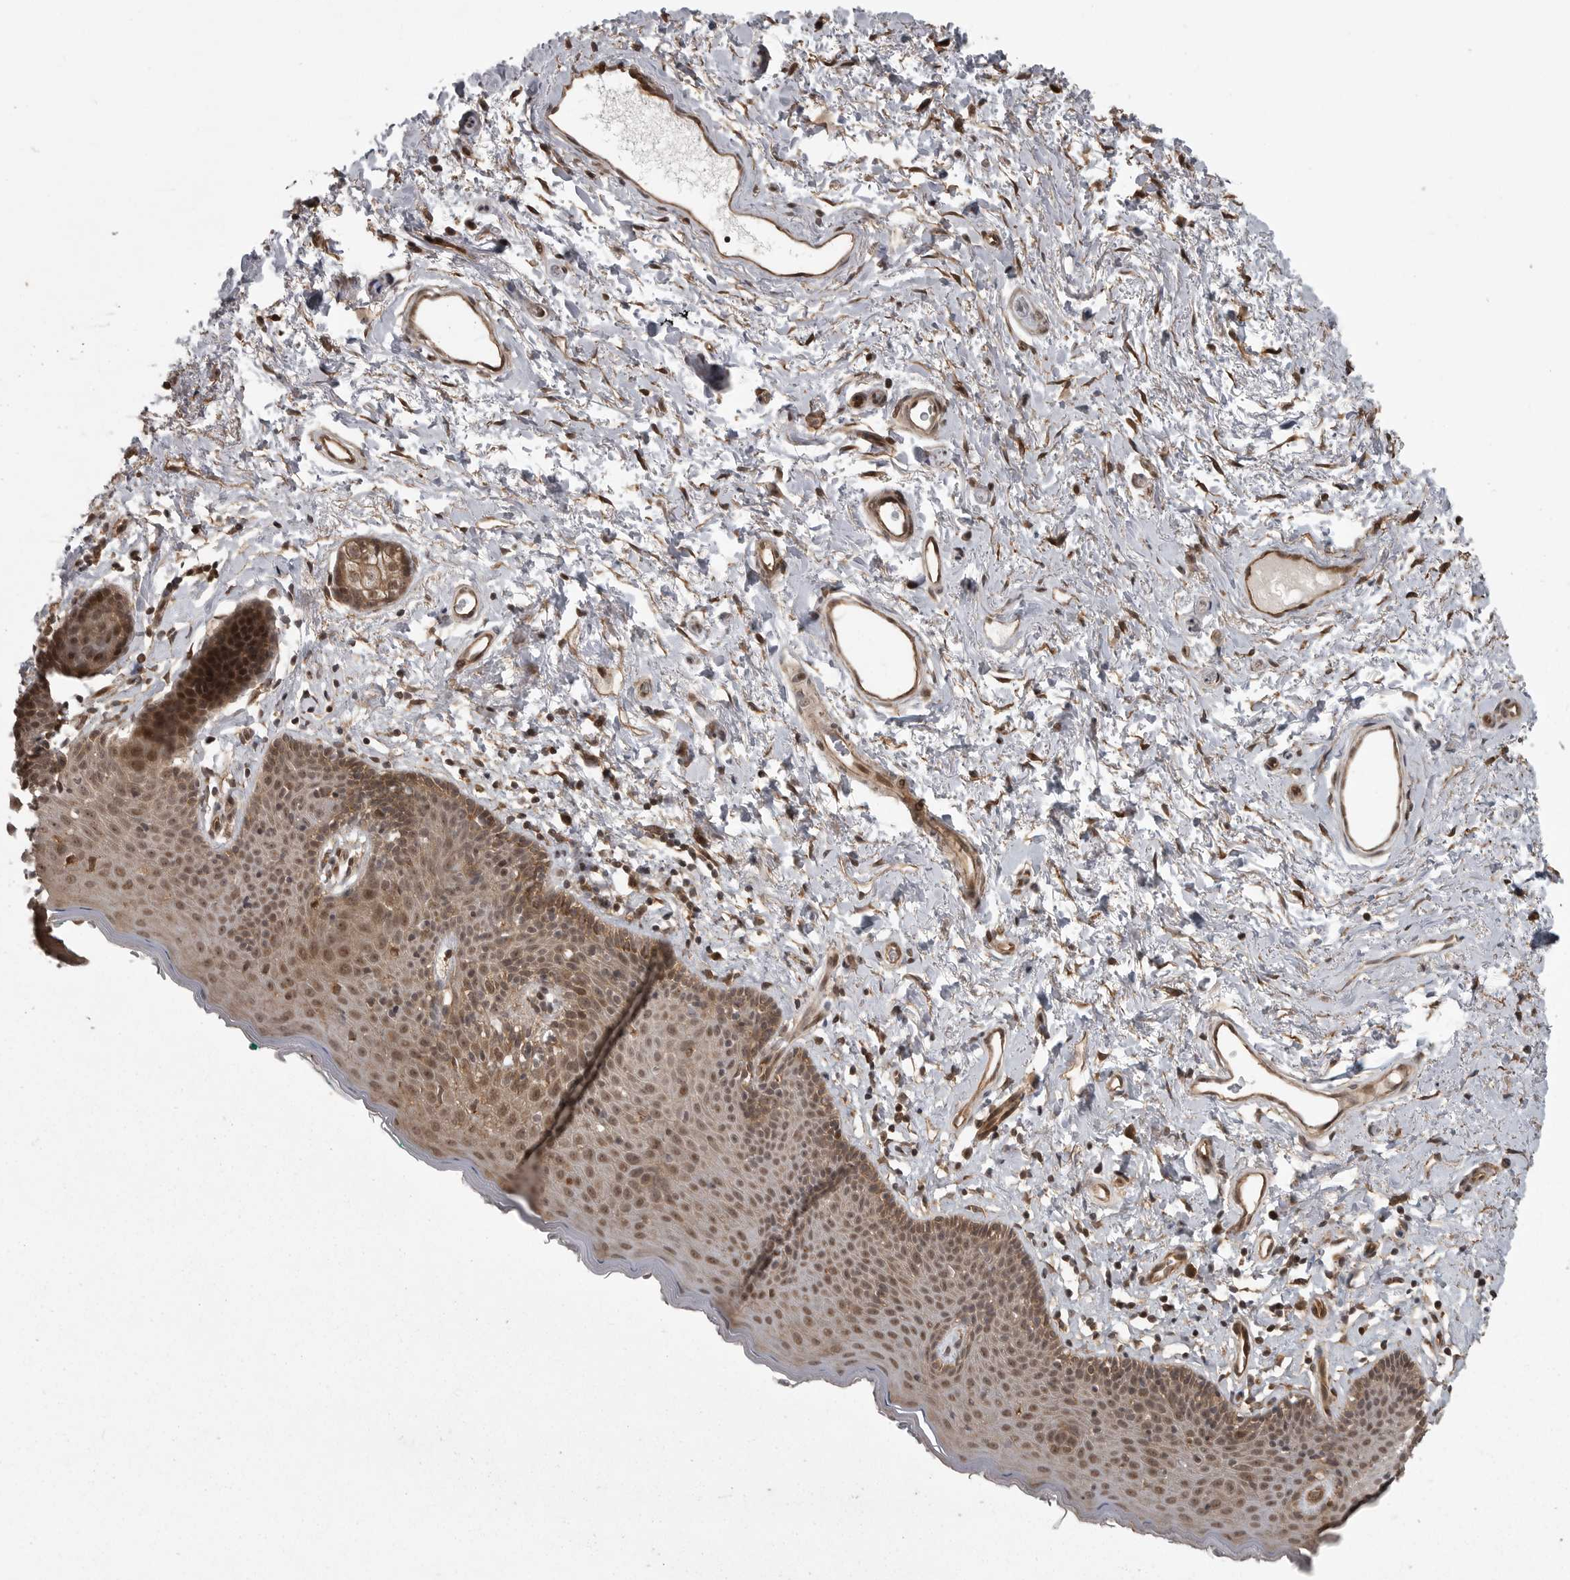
{"staining": {"intensity": "moderate", "quantity": ">75%", "location": "cytoplasmic/membranous,nuclear"}, "tissue": "skin", "cell_type": "Epidermal cells", "image_type": "normal", "snomed": [{"axis": "morphology", "description": "Normal tissue, NOS"}, {"axis": "topography", "description": "Vulva"}], "caption": "Epidermal cells demonstrate moderate cytoplasmic/membranous,nuclear expression in approximately >75% of cells in benign skin.", "gene": "DNAJC8", "patient": {"sex": "female", "age": 66}}